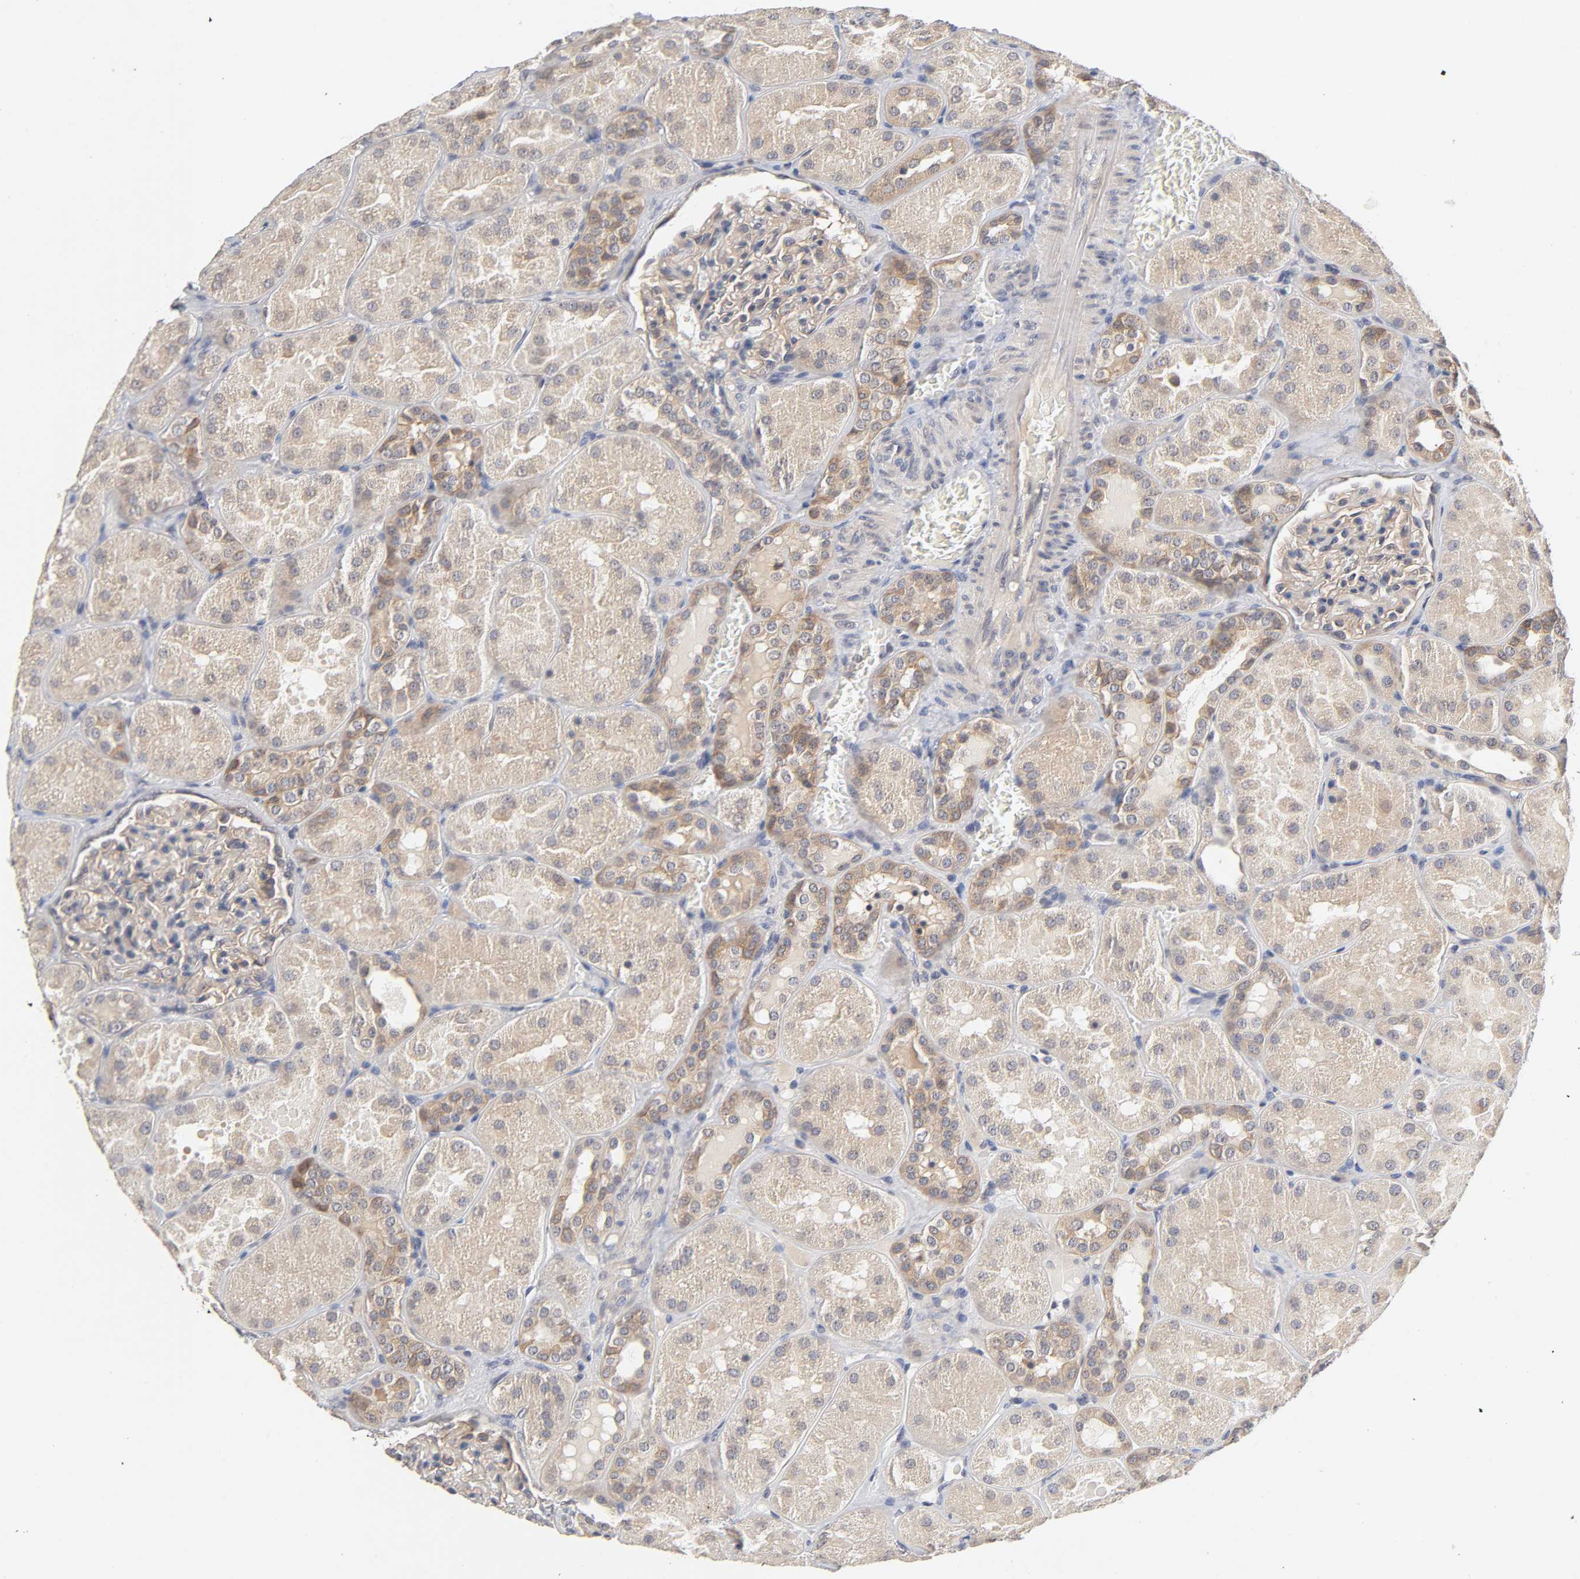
{"staining": {"intensity": "weak", "quantity": ">75%", "location": "cytoplasmic/membranous"}, "tissue": "kidney", "cell_type": "Cells in glomeruli", "image_type": "normal", "snomed": [{"axis": "morphology", "description": "Normal tissue, NOS"}, {"axis": "topography", "description": "Kidney"}], "caption": "A brown stain labels weak cytoplasmic/membranous positivity of a protein in cells in glomeruli of unremarkable kidney.", "gene": "CXADR", "patient": {"sex": "male", "age": 28}}